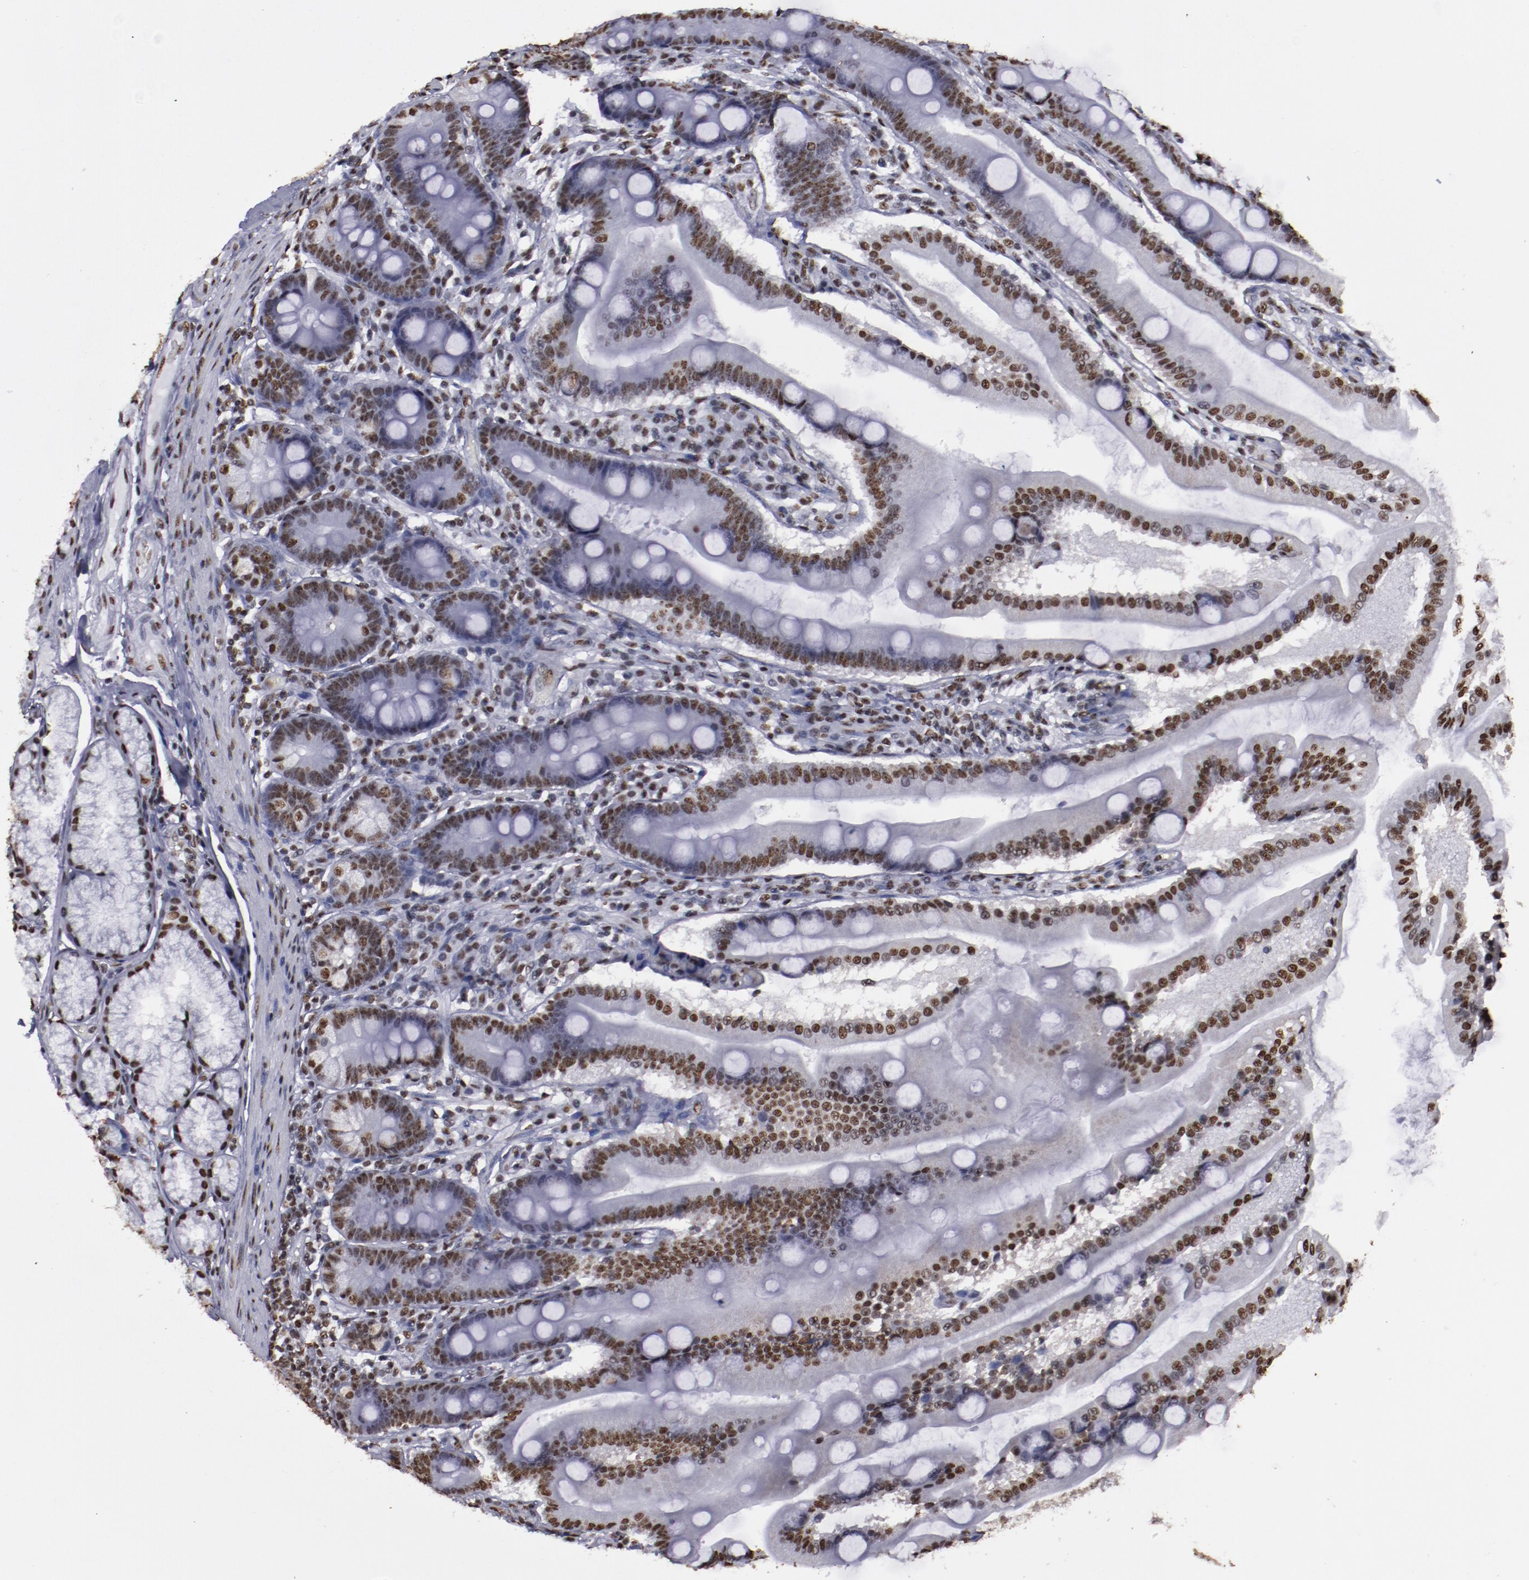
{"staining": {"intensity": "strong", "quantity": ">75%", "location": "nuclear"}, "tissue": "duodenum", "cell_type": "Glandular cells", "image_type": "normal", "snomed": [{"axis": "morphology", "description": "Normal tissue, NOS"}, {"axis": "topography", "description": "Duodenum"}], "caption": "Immunohistochemical staining of normal duodenum displays strong nuclear protein positivity in about >75% of glandular cells. The staining was performed using DAB, with brown indicating positive protein expression. Nuclei are stained blue with hematoxylin.", "gene": "HNRNPA1L3", "patient": {"sex": "female", "age": 64}}